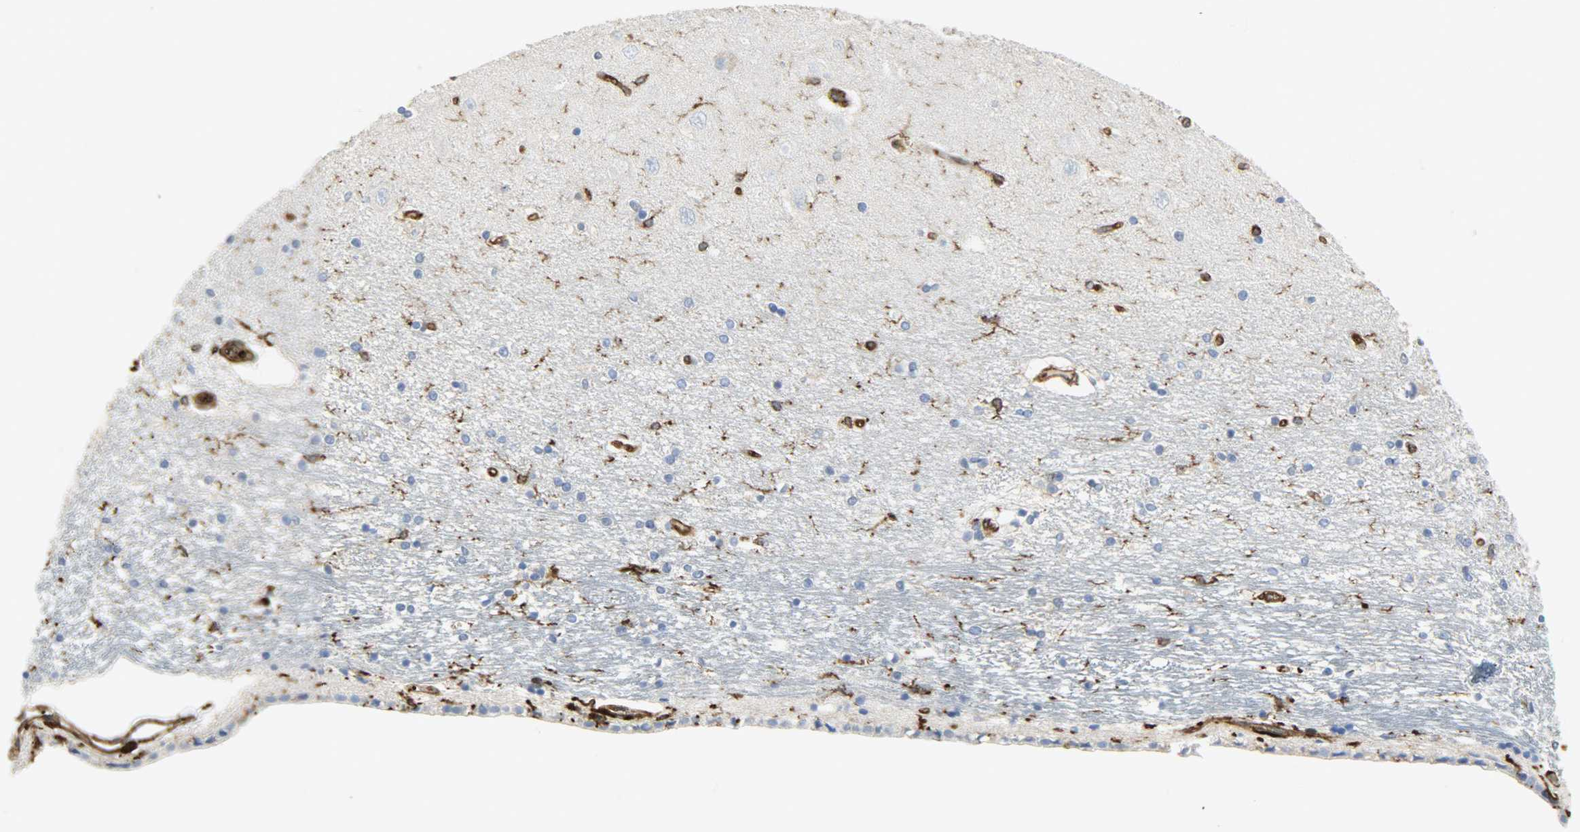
{"staining": {"intensity": "negative", "quantity": "none", "location": "none"}, "tissue": "hippocampus", "cell_type": "Glial cells", "image_type": "normal", "snomed": [{"axis": "morphology", "description": "Normal tissue, NOS"}, {"axis": "topography", "description": "Hippocampus"}], "caption": "Immunohistochemistry photomicrograph of normal hippocampus: hippocampus stained with DAB demonstrates no significant protein expression in glial cells. (DAB (3,3'-diaminobenzidine) IHC visualized using brightfield microscopy, high magnification).", "gene": "VASP", "patient": {"sex": "female", "age": 54}}